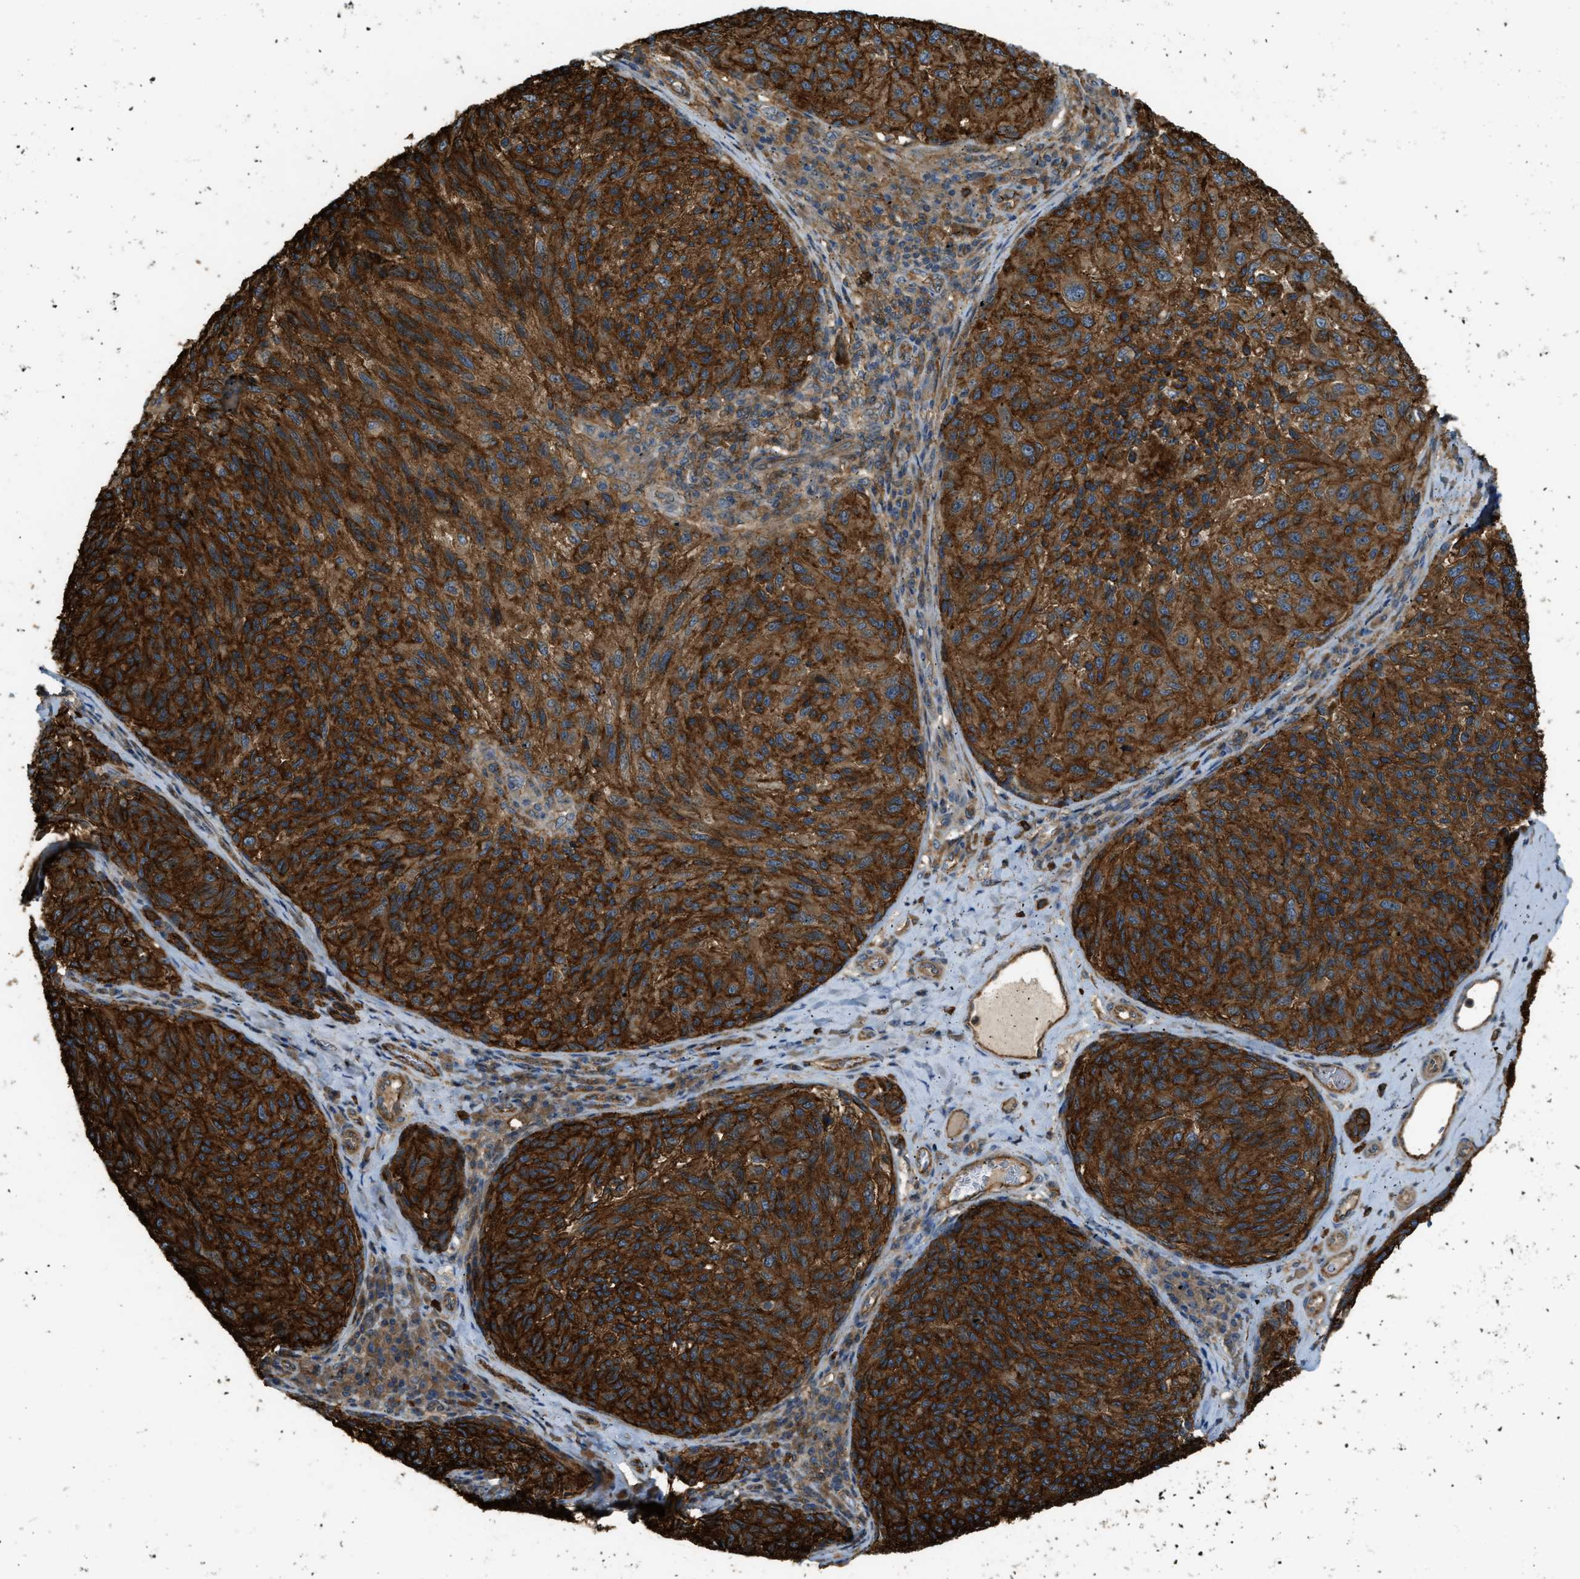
{"staining": {"intensity": "strong", "quantity": ">75%", "location": "cytoplasmic/membranous"}, "tissue": "melanoma", "cell_type": "Tumor cells", "image_type": "cancer", "snomed": [{"axis": "morphology", "description": "Malignant melanoma, NOS"}, {"axis": "topography", "description": "Skin"}], "caption": "Melanoma was stained to show a protein in brown. There is high levels of strong cytoplasmic/membranous expression in approximately >75% of tumor cells.", "gene": "BAG4", "patient": {"sex": "female", "age": 73}}